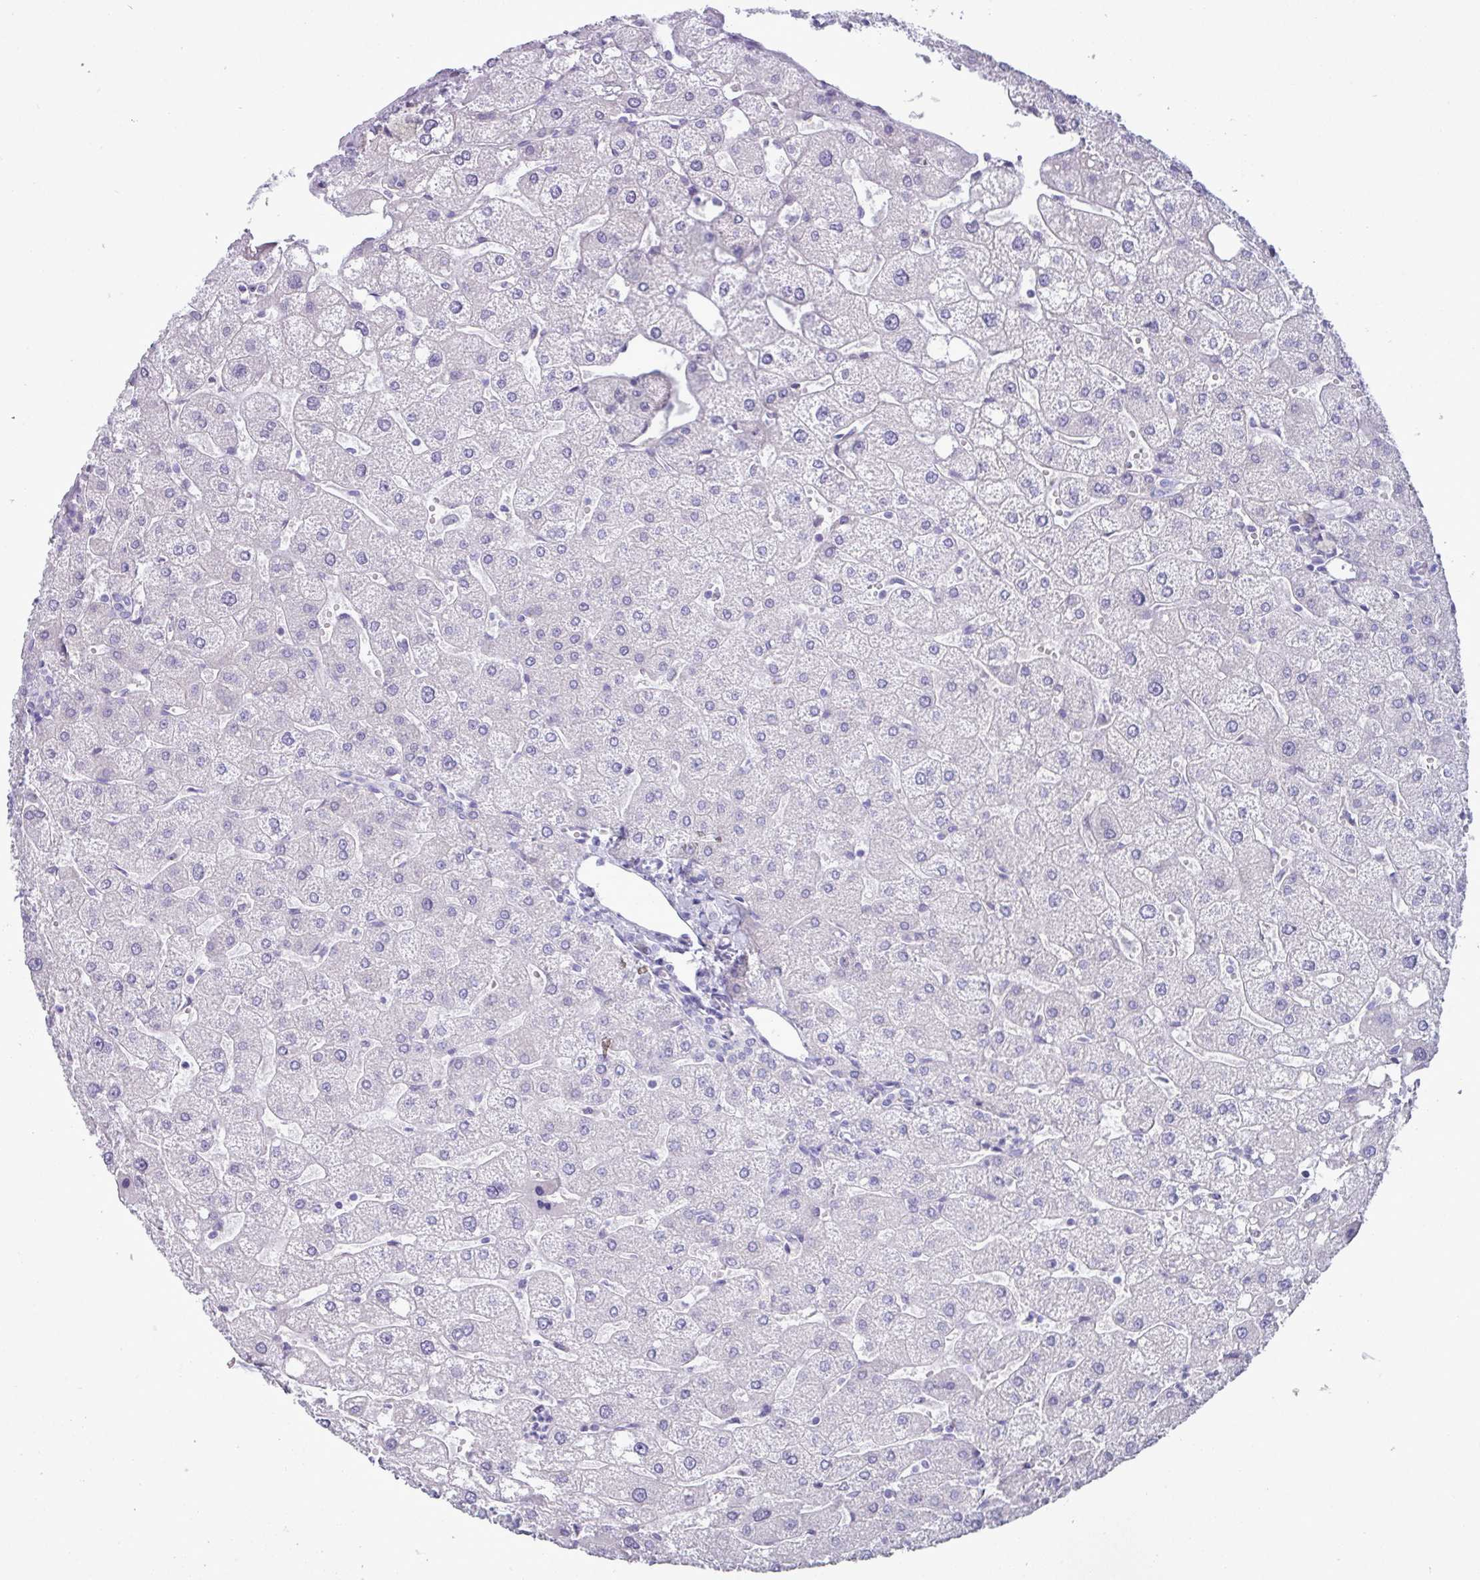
{"staining": {"intensity": "negative", "quantity": "none", "location": "none"}, "tissue": "liver", "cell_type": "Cholangiocytes", "image_type": "normal", "snomed": [{"axis": "morphology", "description": "Normal tissue, NOS"}, {"axis": "topography", "description": "Liver"}], "caption": "DAB (3,3'-diaminobenzidine) immunohistochemical staining of normal liver displays no significant expression in cholangiocytes.", "gene": "STIMATE", "patient": {"sex": "male", "age": 67}}